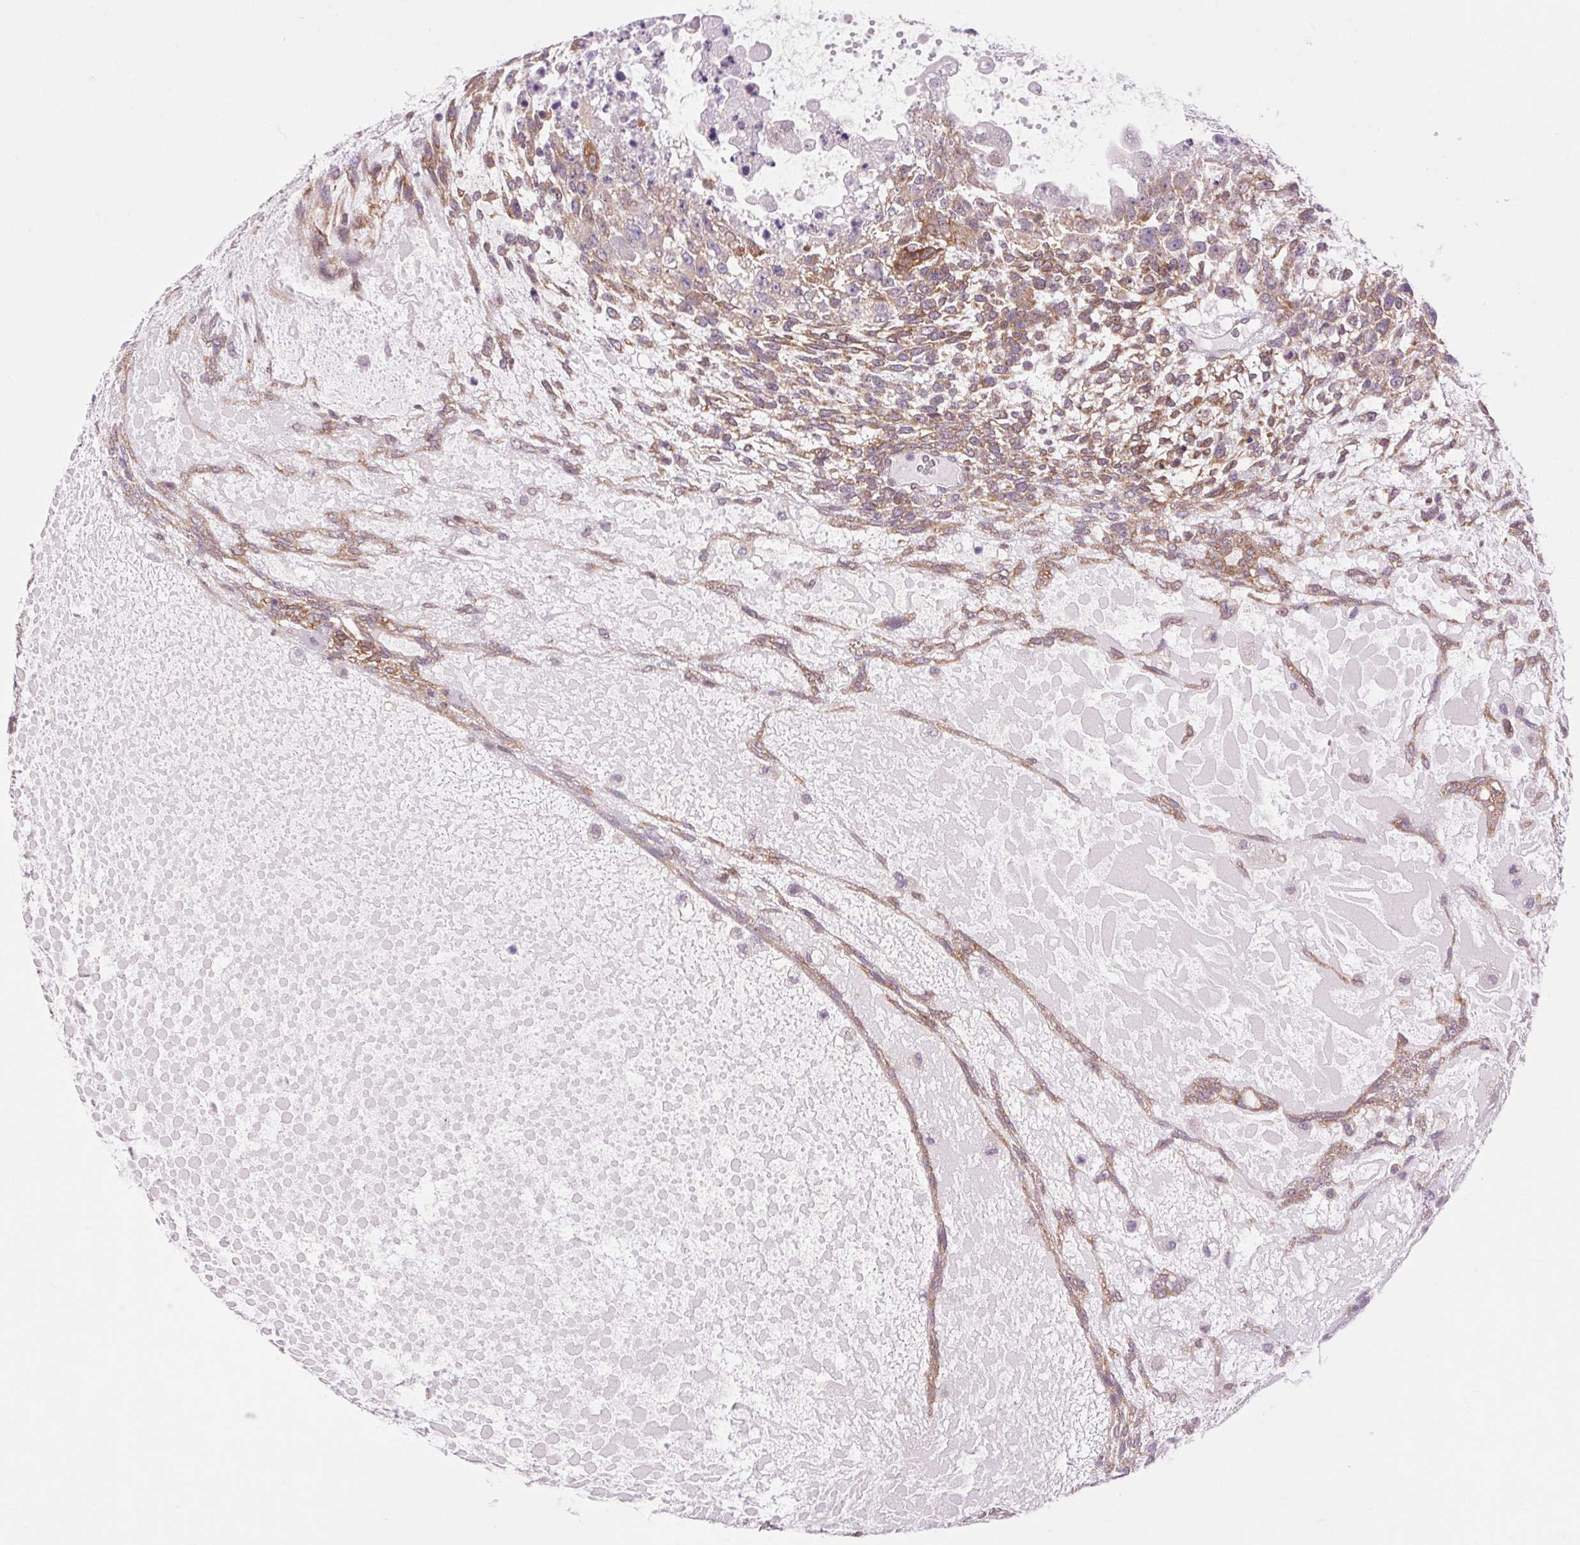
{"staining": {"intensity": "moderate", "quantity": ">75%", "location": "cytoplasmic/membranous"}, "tissue": "testis cancer", "cell_type": "Tumor cells", "image_type": "cancer", "snomed": [{"axis": "morphology", "description": "Carcinoma, Embryonal, NOS"}, {"axis": "topography", "description": "Testis"}], "caption": "Immunohistochemistry (DAB (3,3'-diaminobenzidine)) staining of testis embryonal carcinoma shows moderate cytoplasmic/membranous protein positivity in approximately >75% of tumor cells.", "gene": "SOWAHC", "patient": {"sex": "male", "age": 23}}